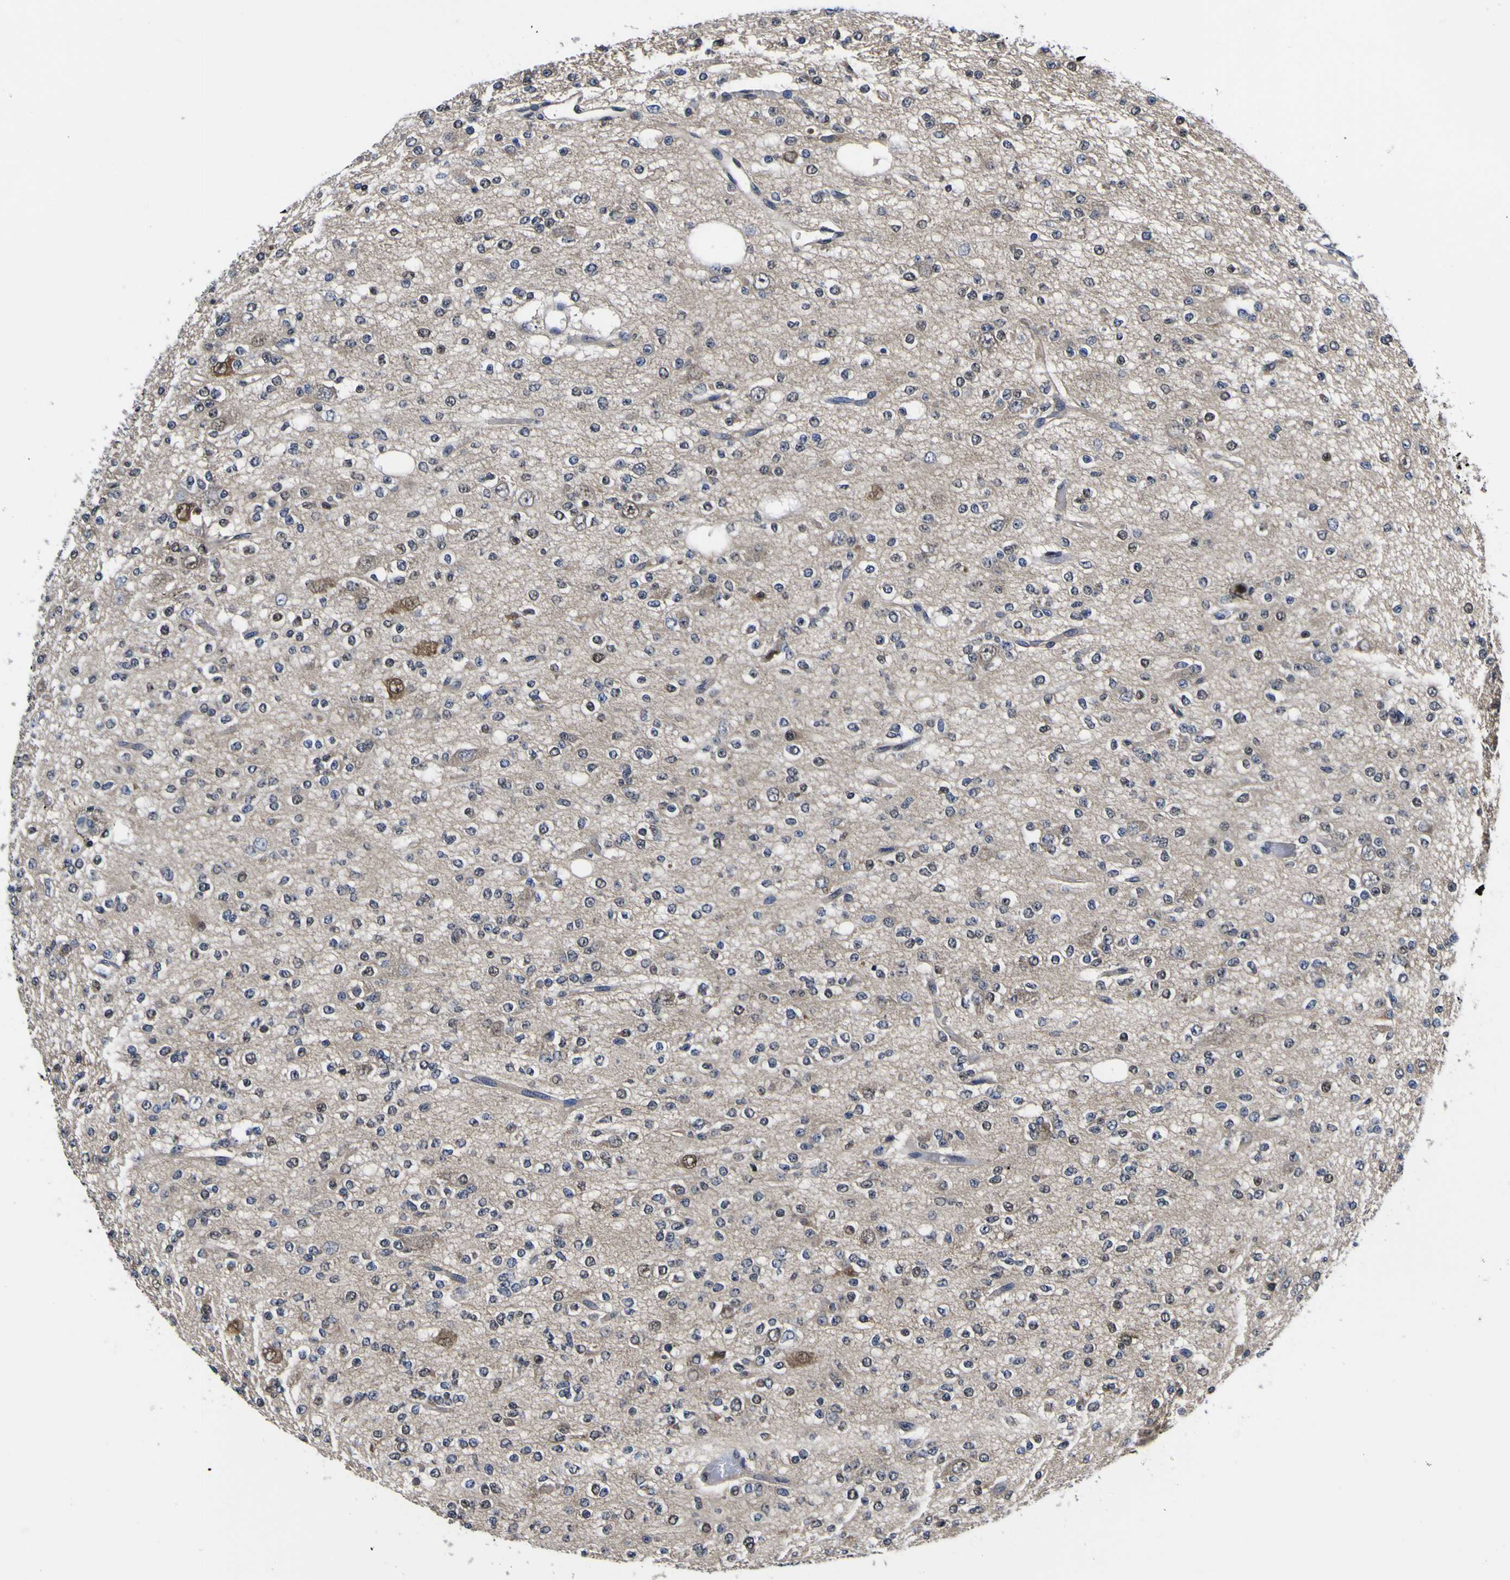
{"staining": {"intensity": "negative", "quantity": "none", "location": "none"}, "tissue": "glioma", "cell_type": "Tumor cells", "image_type": "cancer", "snomed": [{"axis": "morphology", "description": "Glioma, malignant, Low grade"}, {"axis": "topography", "description": "Brain"}], "caption": "This is an IHC photomicrograph of glioma. There is no expression in tumor cells.", "gene": "FAM110B", "patient": {"sex": "male", "age": 38}}